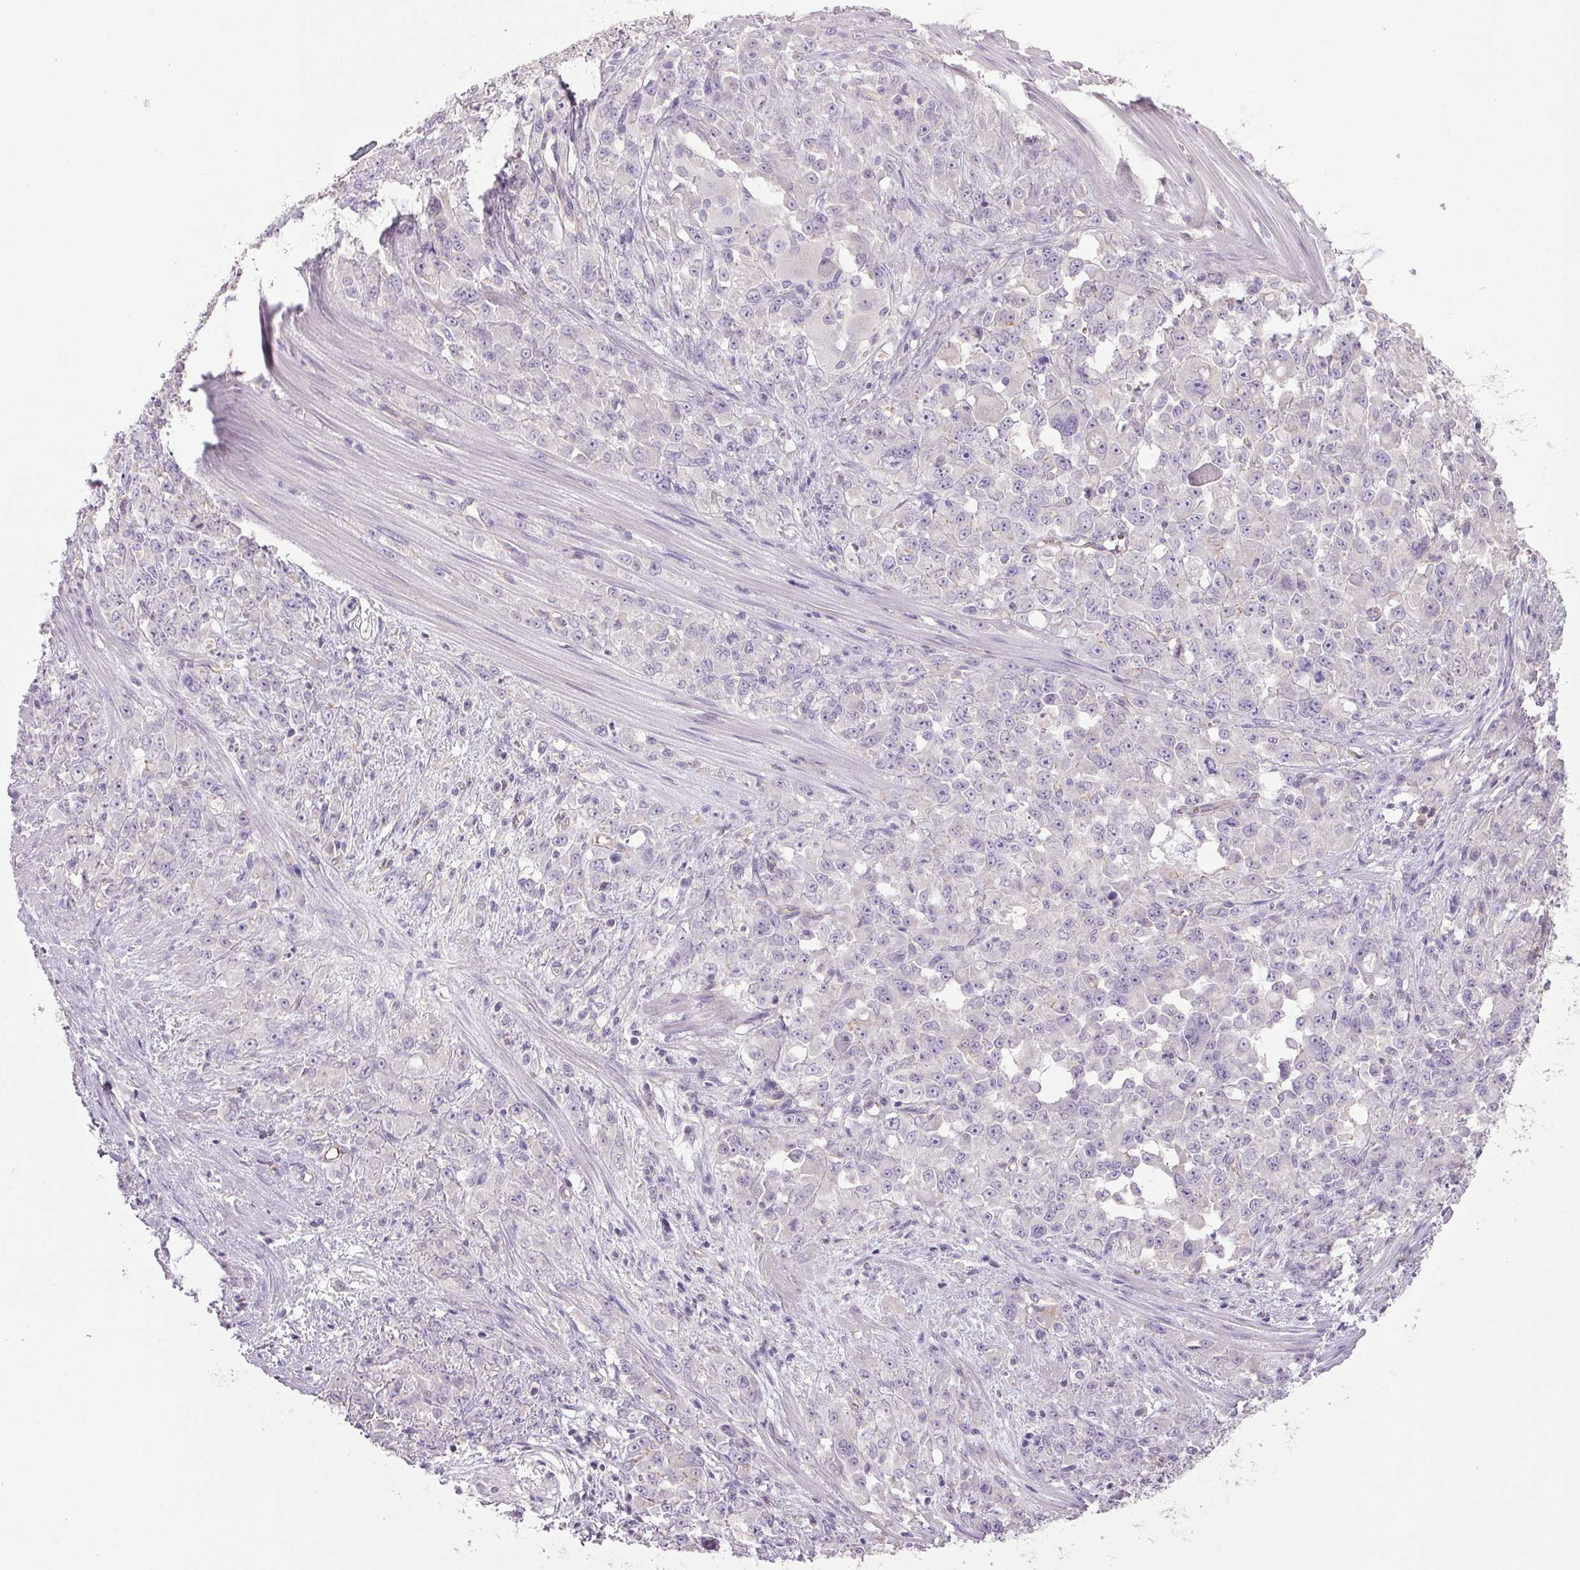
{"staining": {"intensity": "negative", "quantity": "none", "location": "none"}, "tissue": "stomach cancer", "cell_type": "Tumor cells", "image_type": "cancer", "snomed": [{"axis": "morphology", "description": "Adenocarcinoma, NOS"}, {"axis": "topography", "description": "Stomach"}], "caption": "IHC micrograph of adenocarcinoma (stomach) stained for a protein (brown), which shows no positivity in tumor cells. The staining was performed using DAB (3,3'-diaminobenzidine) to visualize the protein expression in brown, while the nuclei were stained in blue with hematoxylin (Magnification: 20x).", "gene": "APOC4", "patient": {"sex": "female", "age": 76}}